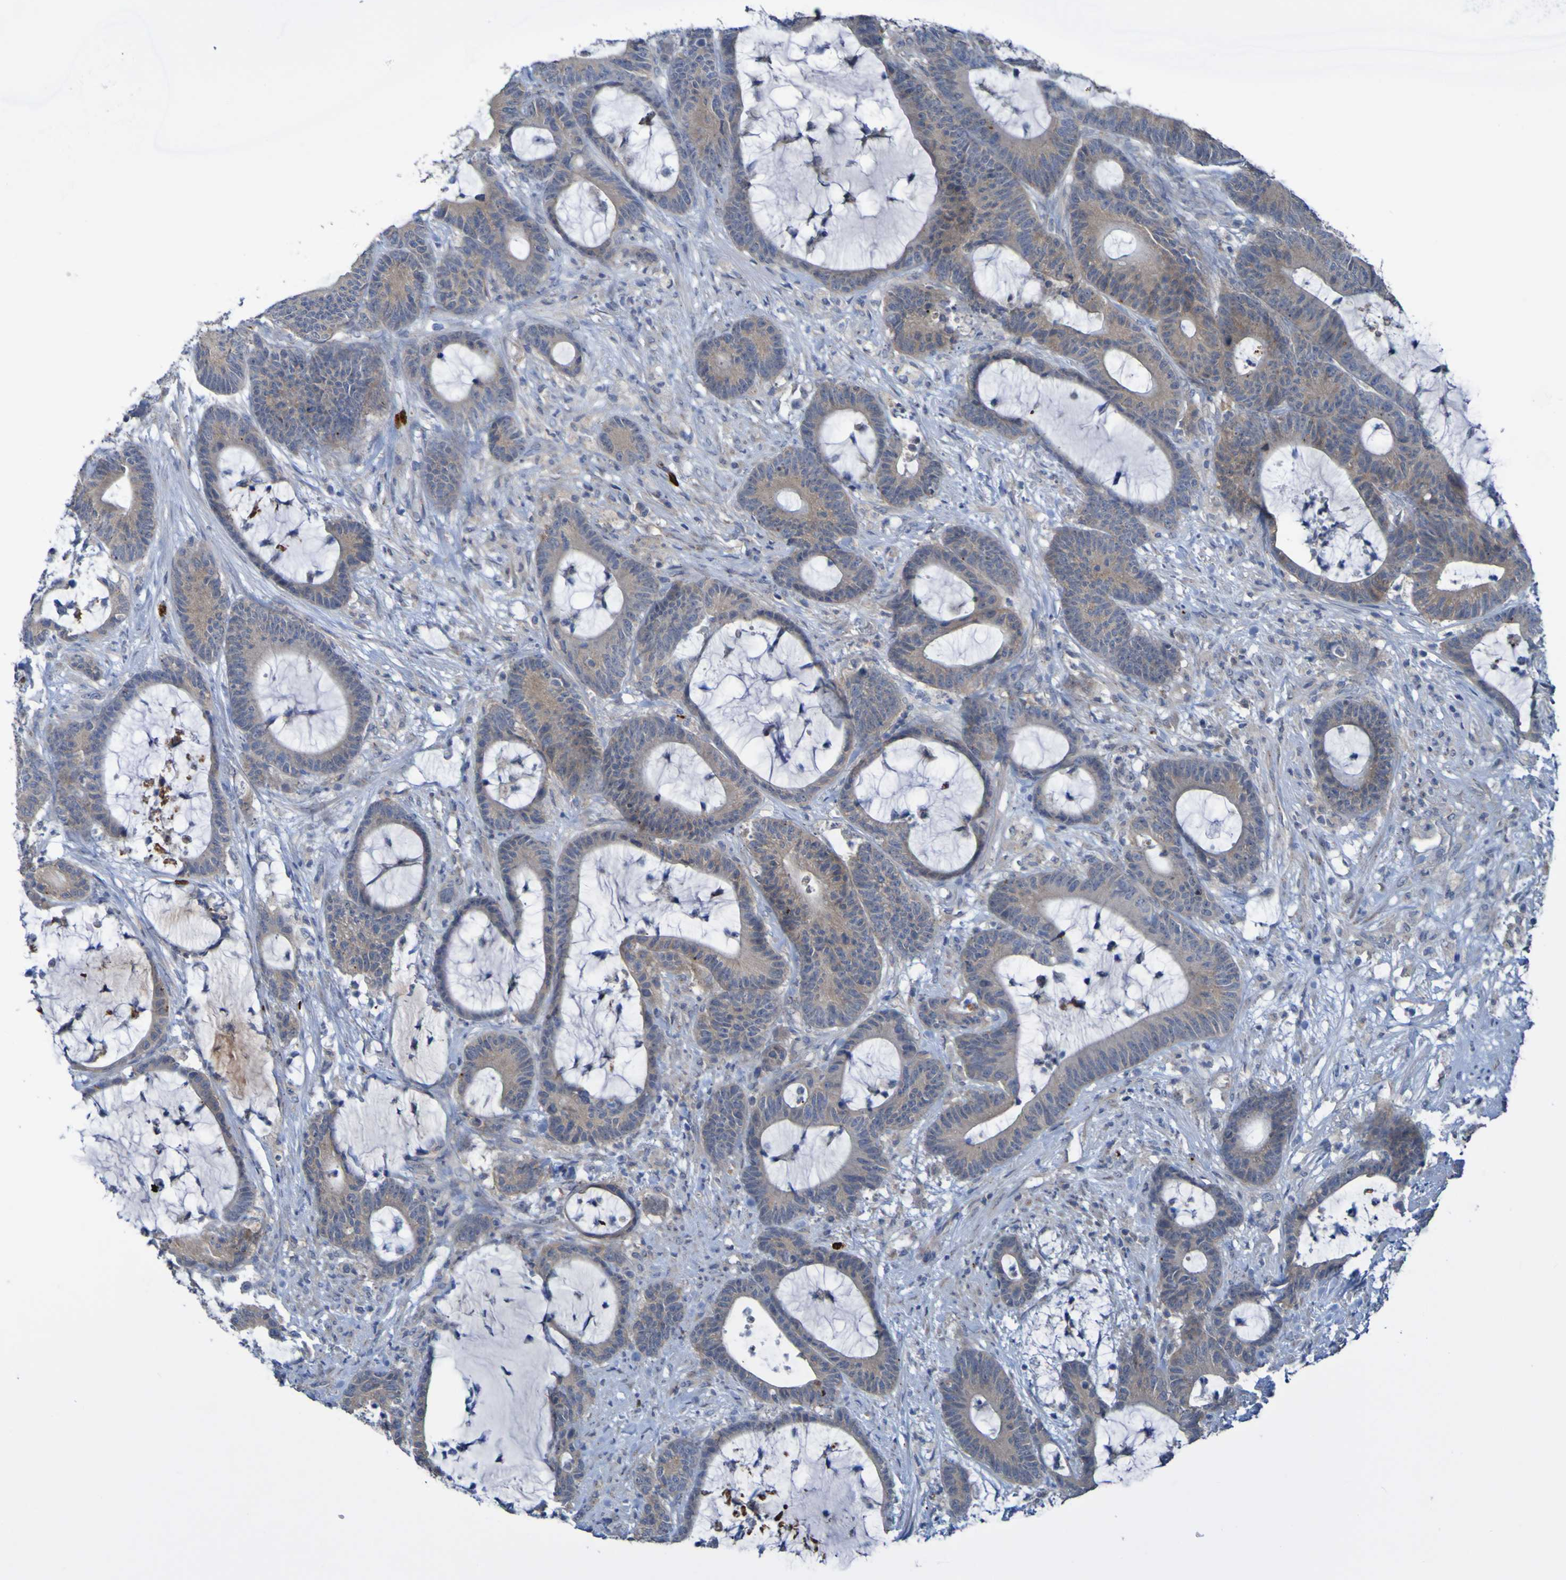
{"staining": {"intensity": "moderate", "quantity": ">75%", "location": "cytoplasmic/membranous"}, "tissue": "colorectal cancer", "cell_type": "Tumor cells", "image_type": "cancer", "snomed": [{"axis": "morphology", "description": "Adenocarcinoma, NOS"}, {"axis": "topography", "description": "Colon"}], "caption": "Approximately >75% of tumor cells in colorectal cancer reveal moderate cytoplasmic/membranous protein staining as visualized by brown immunohistochemical staining.", "gene": "ANGPT4", "patient": {"sex": "female", "age": 84}}